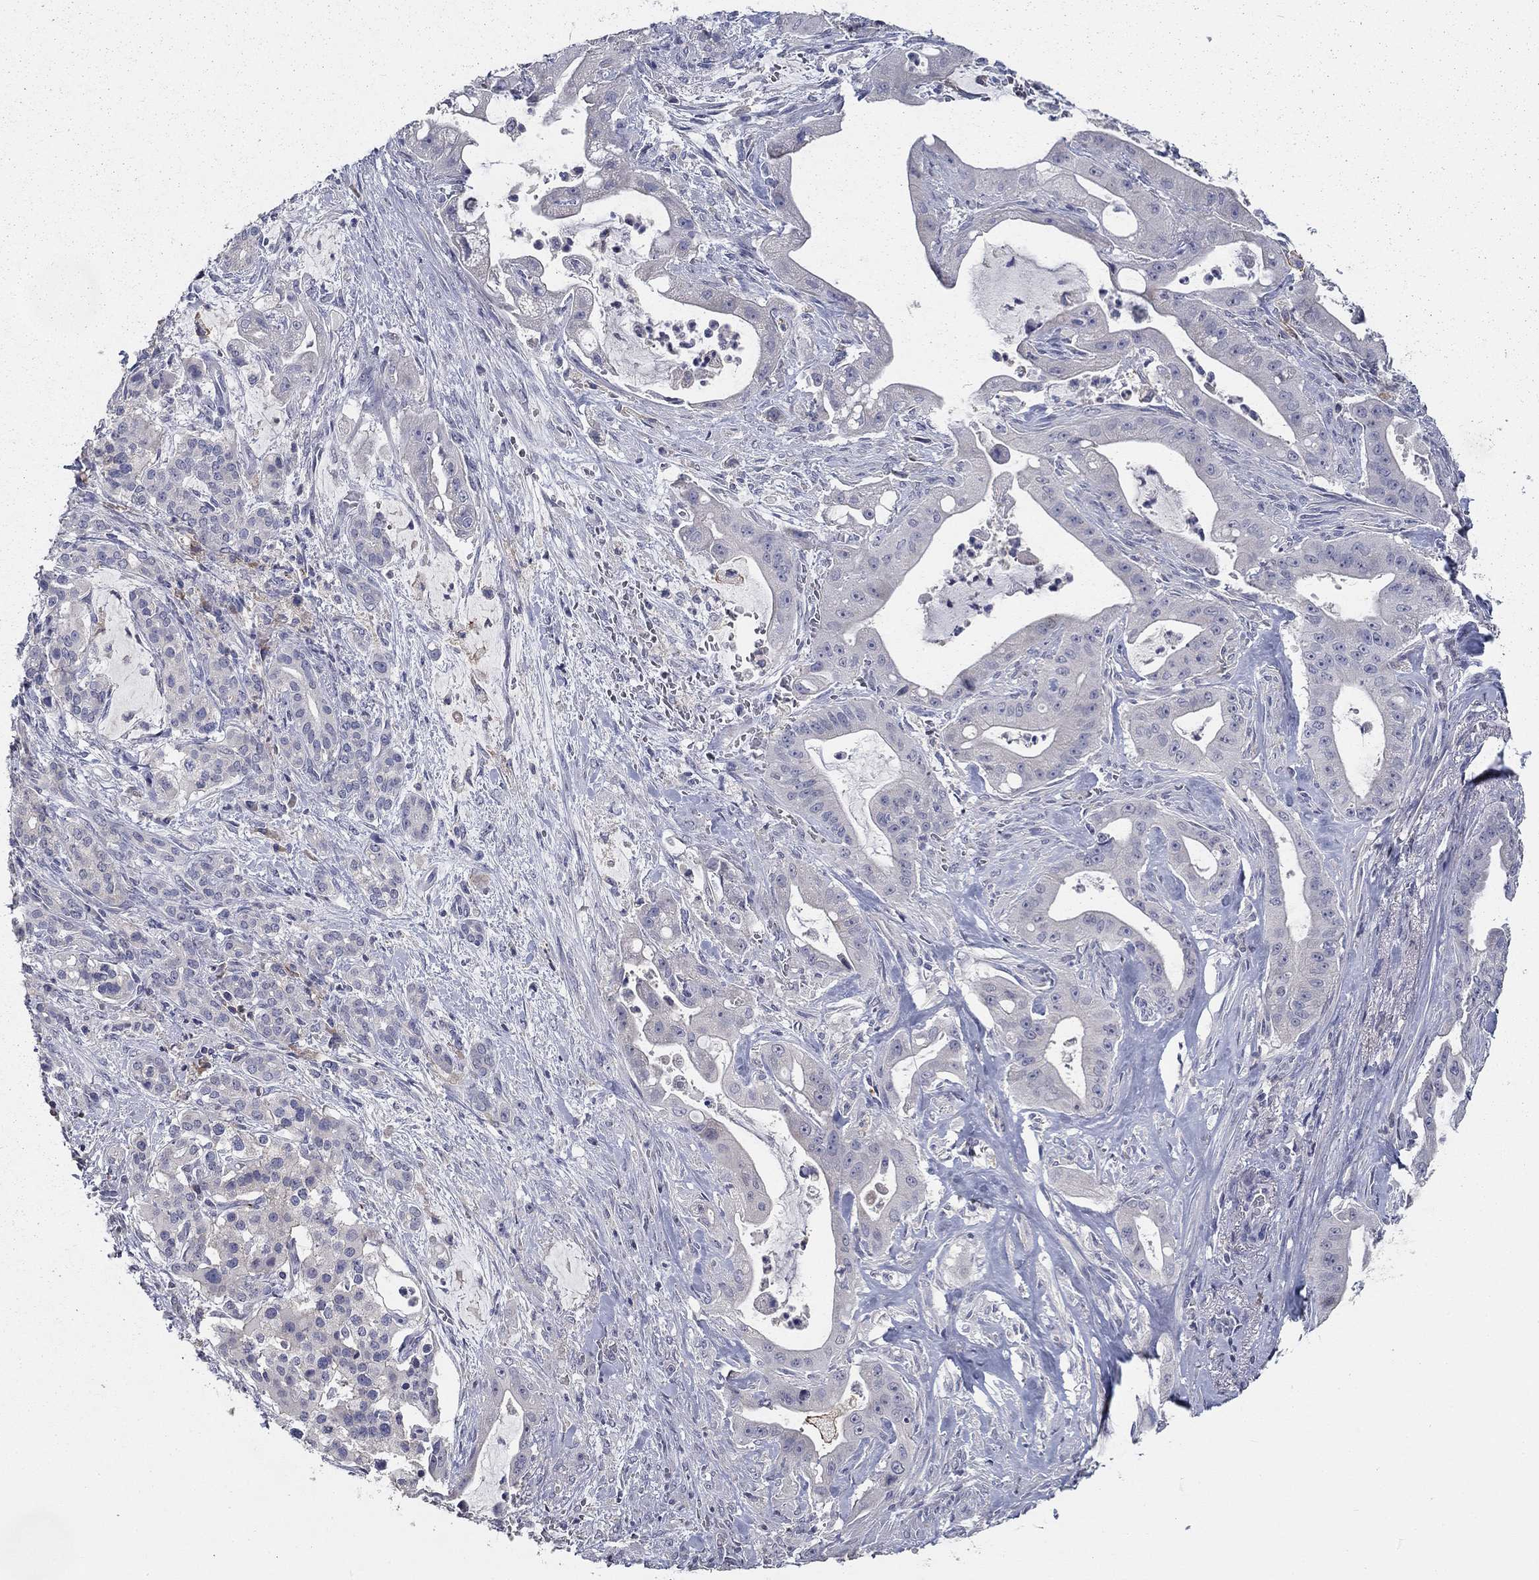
{"staining": {"intensity": "negative", "quantity": "none", "location": "none"}, "tissue": "pancreatic cancer", "cell_type": "Tumor cells", "image_type": "cancer", "snomed": [{"axis": "morphology", "description": "Normal tissue, NOS"}, {"axis": "morphology", "description": "Inflammation, NOS"}, {"axis": "morphology", "description": "Adenocarcinoma, NOS"}, {"axis": "topography", "description": "Pancreas"}], "caption": "The histopathology image displays no staining of tumor cells in adenocarcinoma (pancreatic).", "gene": "CD274", "patient": {"sex": "male", "age": 57}}